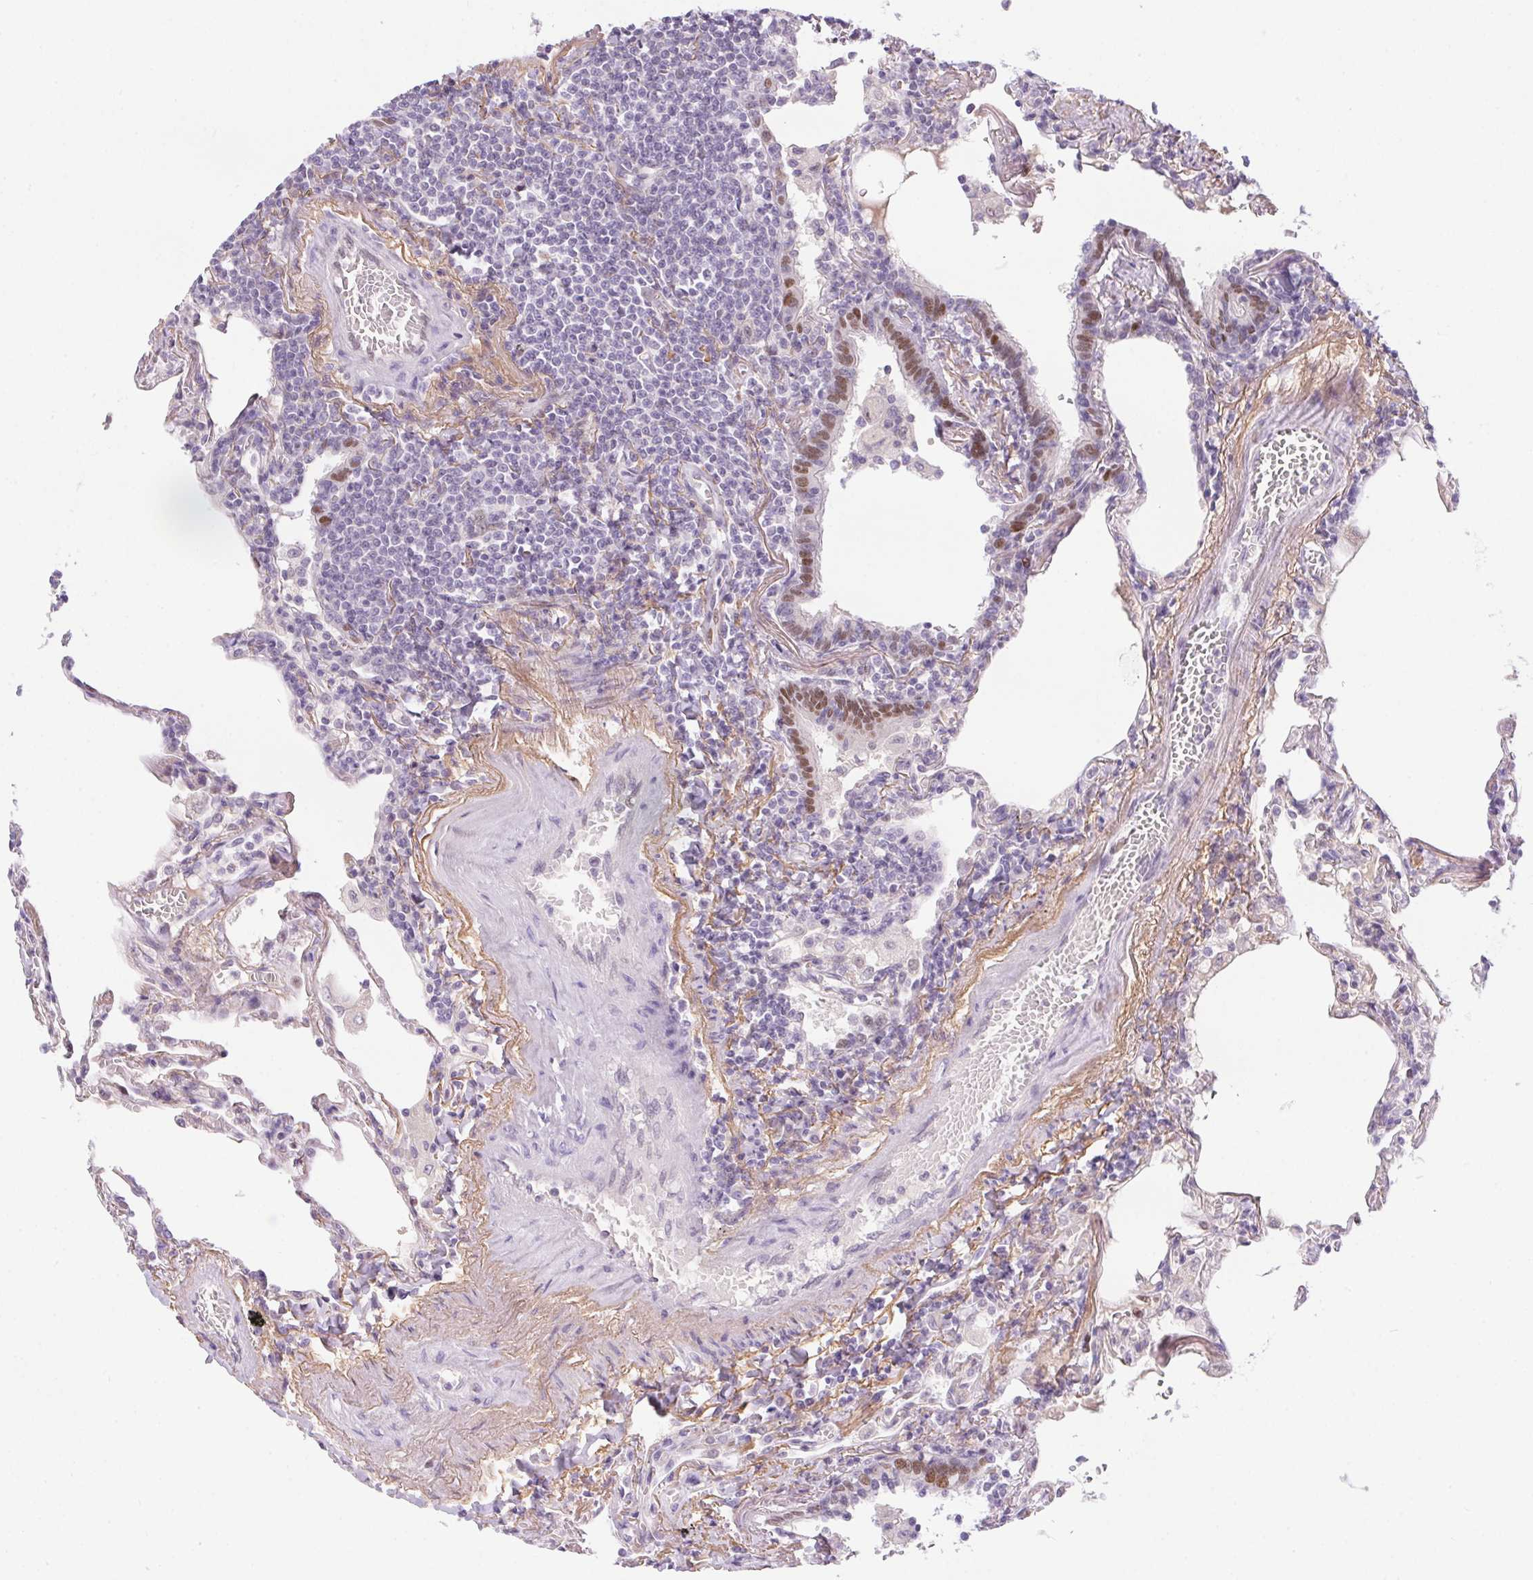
{"staining": {"intensity": "negative", "quantity": "none", "location": "none"}, "tissue": "lymphoma", "cell_type": "Tumor cells", "image_type": "cancer", "snomed": [{"axis": "morphology", "description": "Malignant lymphoma, non-Hodgkin's type, Low grade"}, {"axis": "topography", "description": "Lung"}], "caption": "High power microscopy micrograph of an IHC histopathology image of malignant lymphoma, non-Hodgkin's type (low-grade), revealing no significant expression in tumor cells.", "gene": "SP9", "patient": {"sex": "female", "age": 71}}